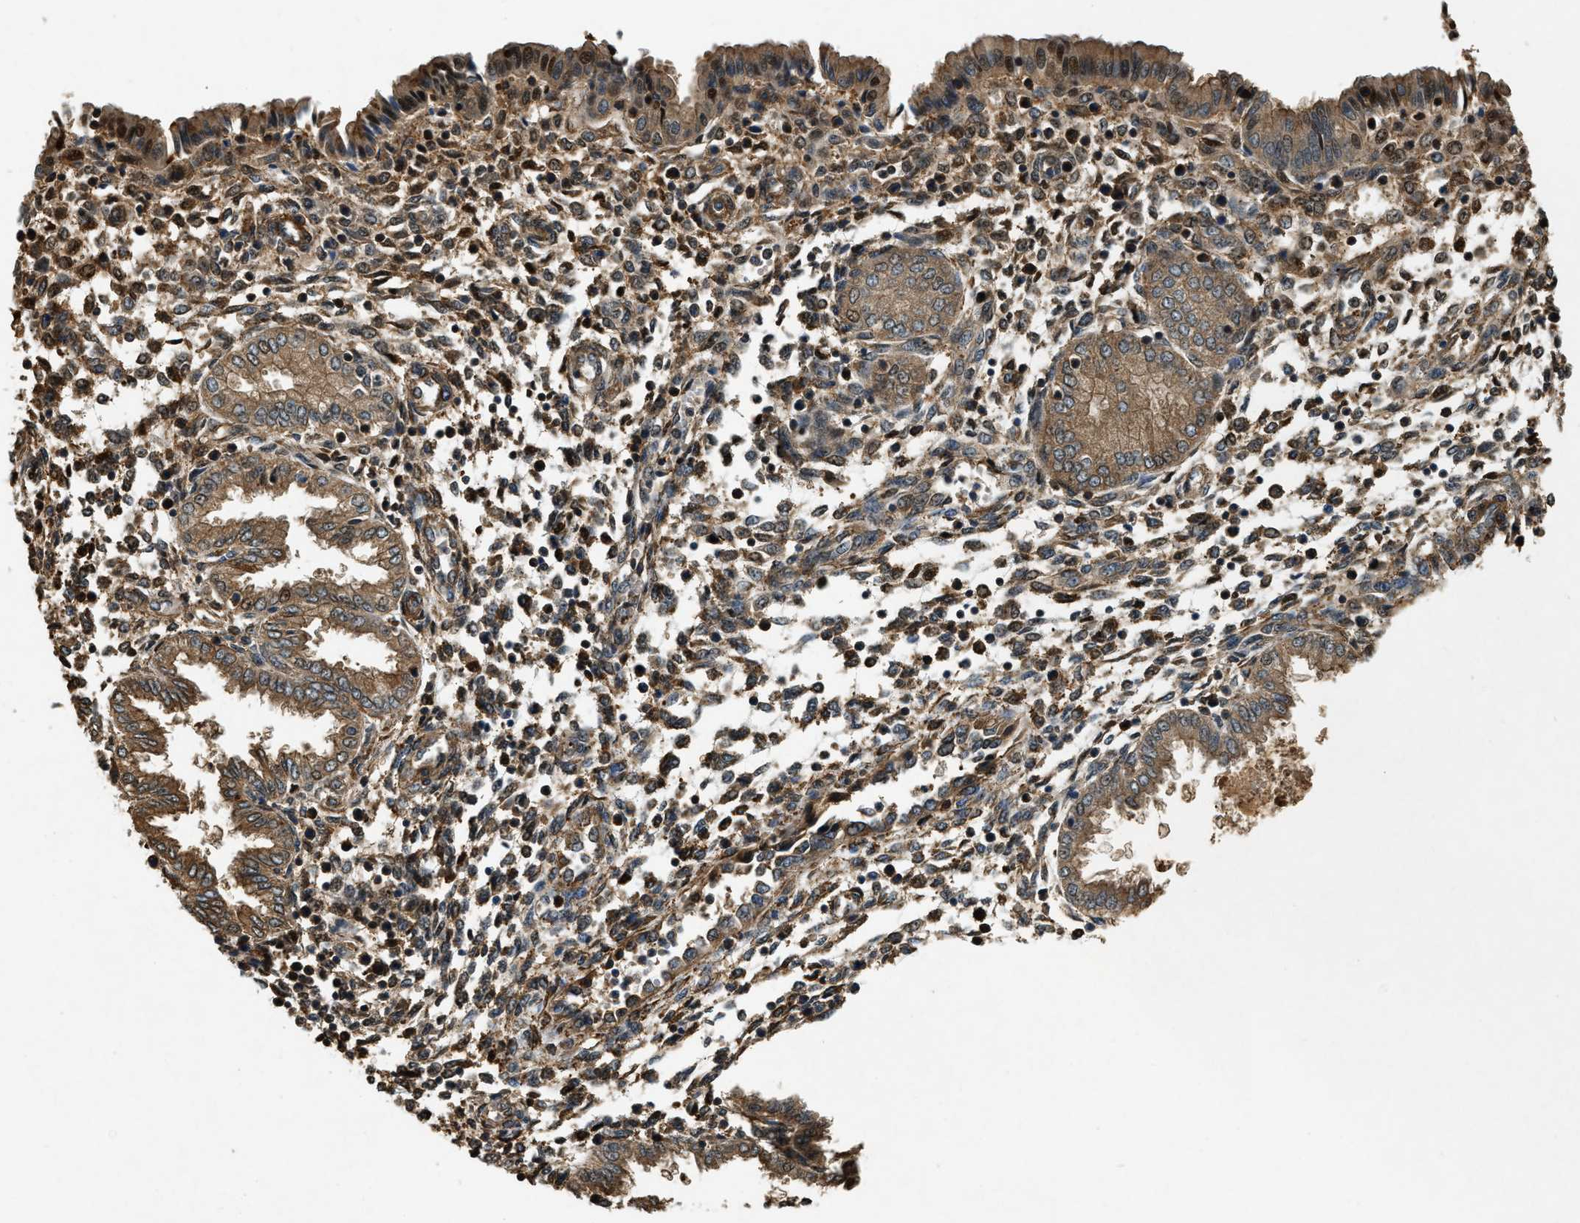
{"staining": {"intensity": "moderate", "quantity": ">75%", "location": "cytoplasmic/membranous"}, "tissue": "endometrium", "cell_type": "Cells in endometrial stroma", "image_type": "normal", "snomed": [{"axis": "morphology", "description": "Normal tissue, NOS"}, {"axis": "topography", "description": "Endometrium"}], "caption": "A brown stain shows moderate cytoplasmic/membranous expression of a protein in cells in endometrial stroma of unremarkable endometrium. (Stains: DAB in brown, nuclei in blue, Microscopy: brightfield microscopy at high magnification).", "gene": "YARS1", "patient": {"sex": "female", "age": 33}}